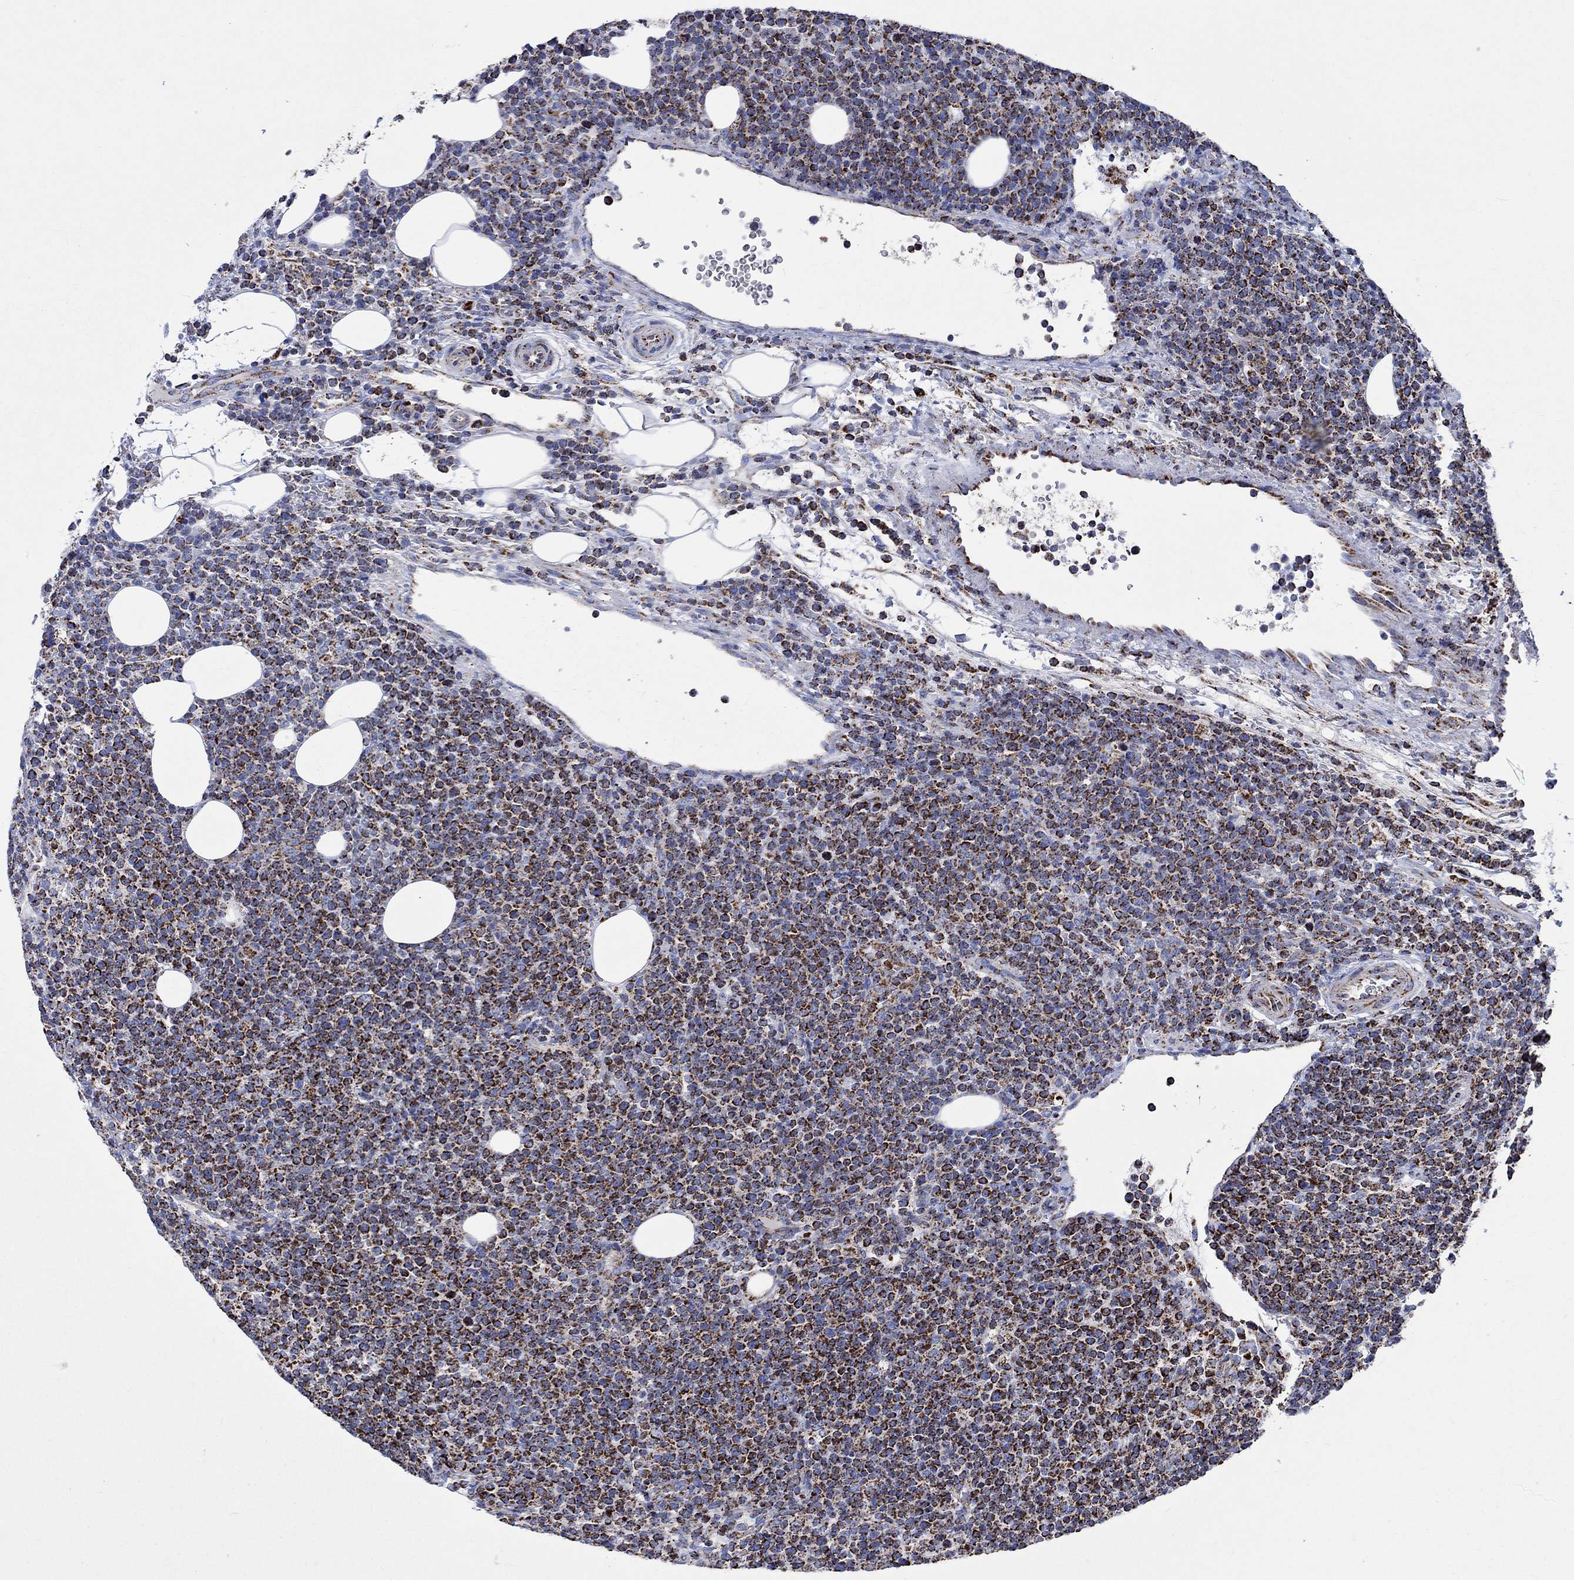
{"staining": {"intensity": "strong", "quantity": ">75%", "location": "cytoplasmic/membranous"}, "tissue": "lymphoma", "cell_type": "Tumor cells", "image_type": "cancer", "snomed": [{"axis": "morphology", "description": "Malignant lymphoma, non-Hodgkin's type, High grade"}, {"axis": "topography", "description": "Lymph node"}], "caption": "Strong cytoplasmic/membranous positivity is identified in about >75% of tumor cells in lymphoma. (Stains: DAB (3,3'-diaminobenzidine) in brown, nuclei in blue, Microscopy: brightfield microscopy at high magnification).", "gene": "RCE1", "patient": {"sex": "male", "age": 61}}